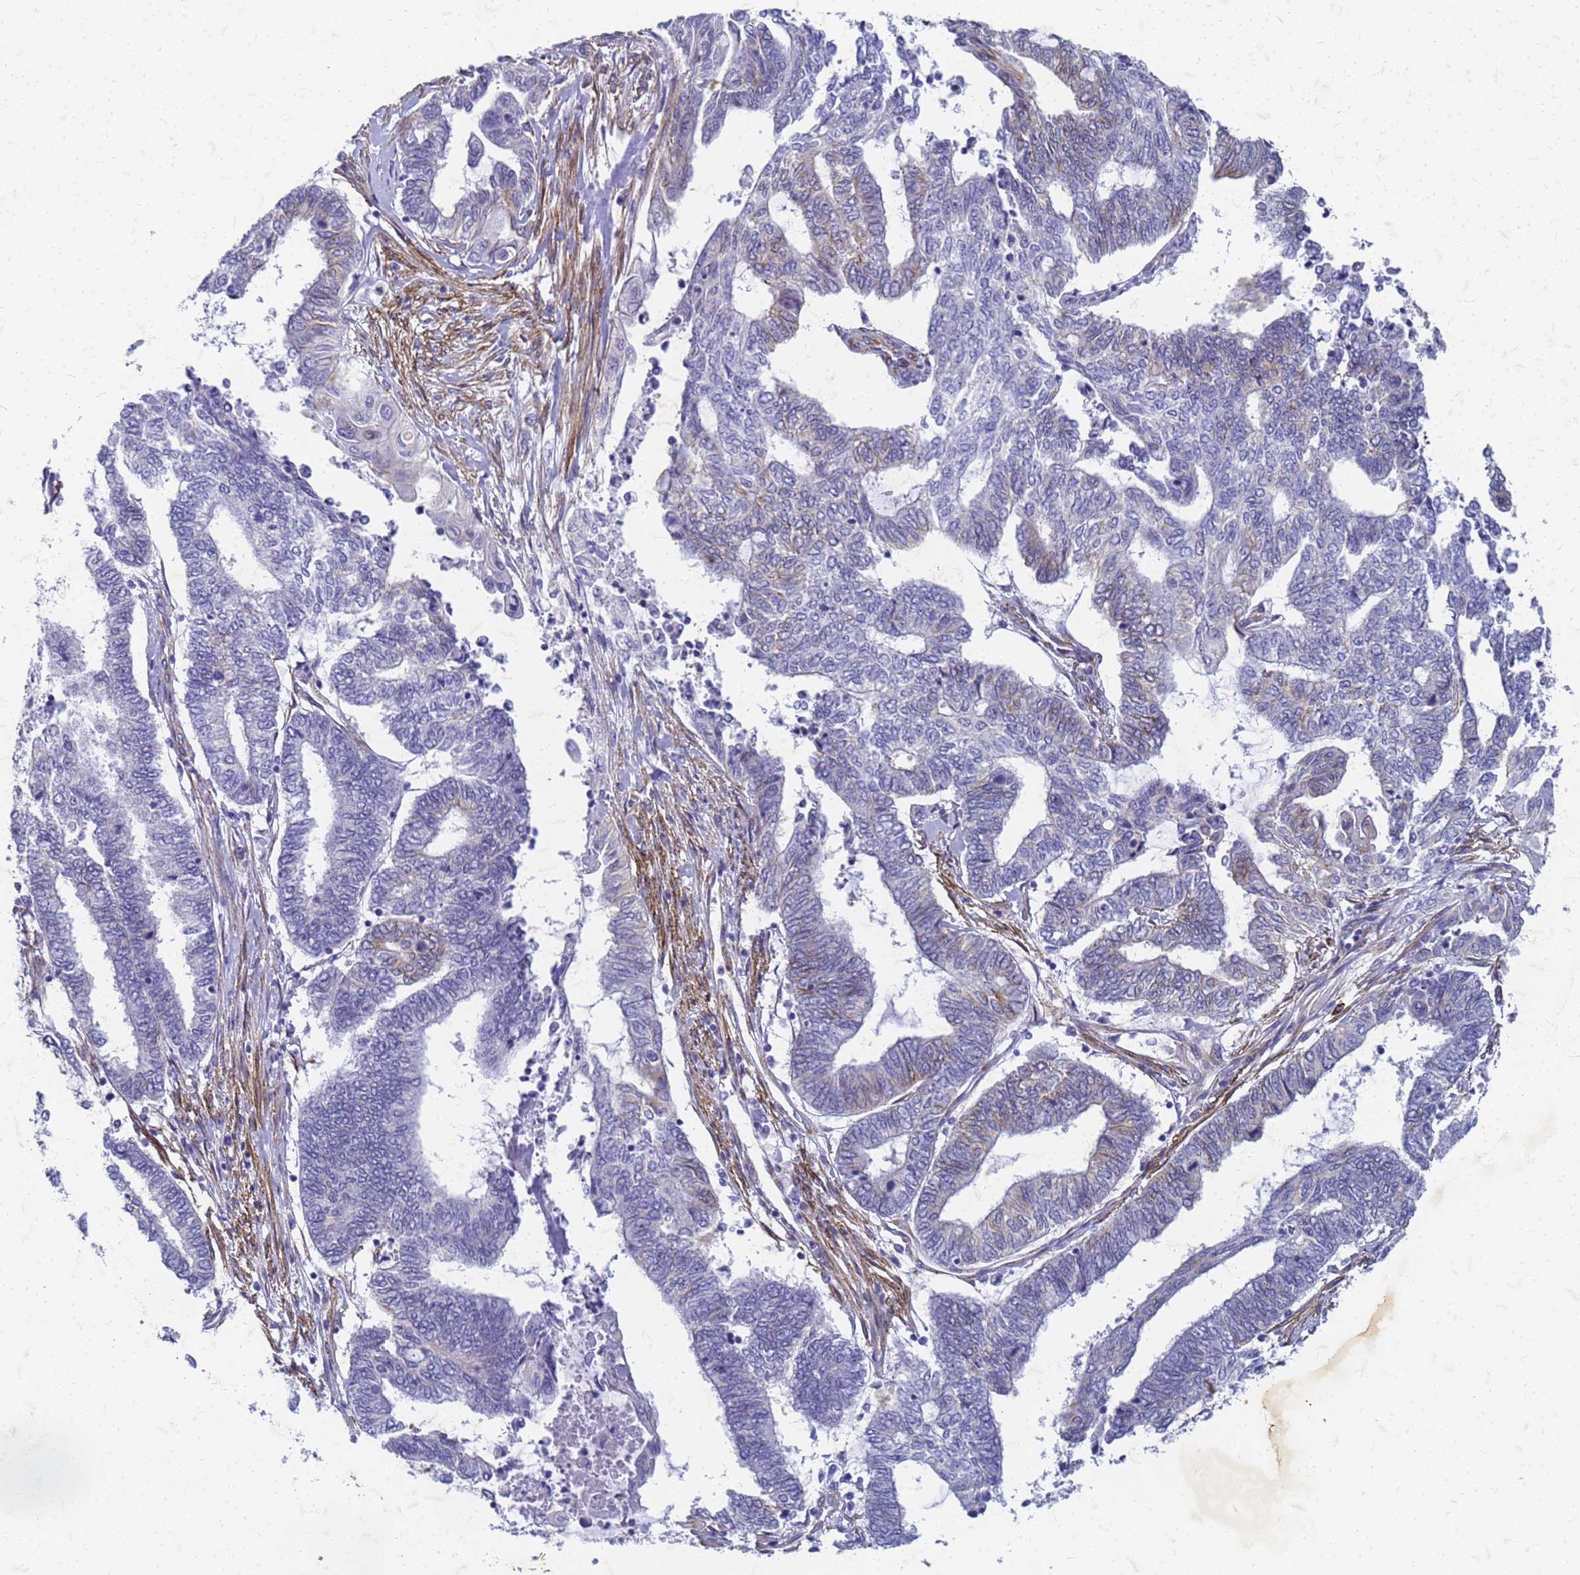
{"staining": {"intensity": "negative", "quantity": "none", "location": "none"}, "tissue": "endometrial cancer", "cell_type": "Tumor cells", "image_type": "cancer", "snomed": [{"axis": "morphology", "description": "Adenocarcinoma, NOS"}, {"axis": "topography", "description": "Uterus"}, {"axis": "topography", "description": "Endometrium"}], "caption": "High magnification brightfield microscopy of endometrial cancer (adenocarcinoma) stained with DAB (brown) and counterstained with hematoxylin (blue): tumor cells show no significant expression.", "gene": "TRIM64B", "patient": {"sex": "female", "age": 70}}